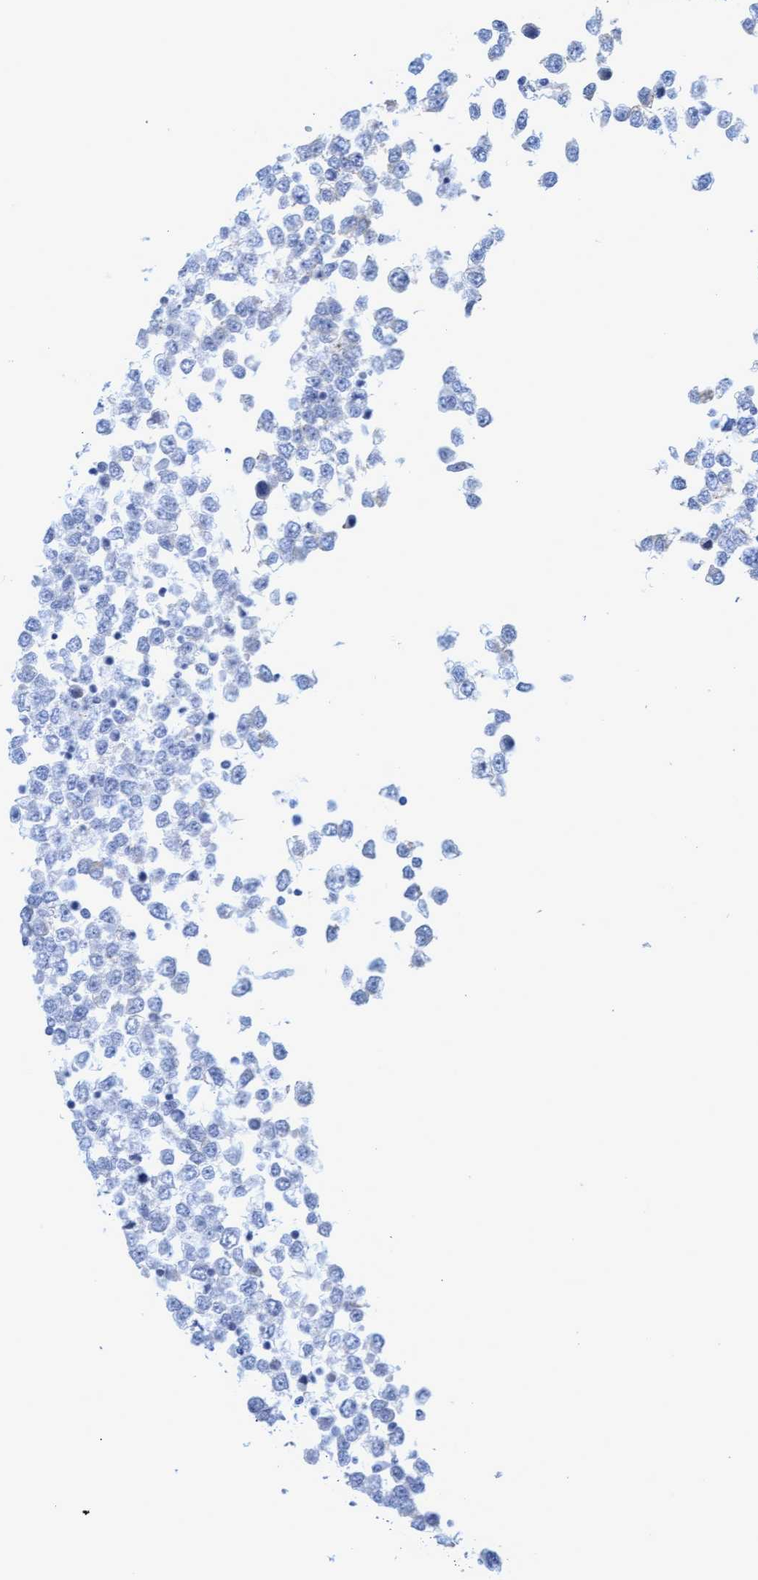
{"staining": {"intensity": "negative", "quantity": "none", "location": "none"}, "tissue": "testis cancer", "cell_type": "Tumor cells", "image_type": "cancer", "snomed": [{"axis": "morphology", "description": "Seminoma, NOS"}, {"axis": "topography", "description": "Testis"}], "caption": "High magnification brightfield microscopy of testis cancer stained with DAB (brown) and counterstained with hematoxylin (blue): tumor cells show no significant expression.", "gene": "MTFR1", "patient": {"sex": "male", "age": 65}}